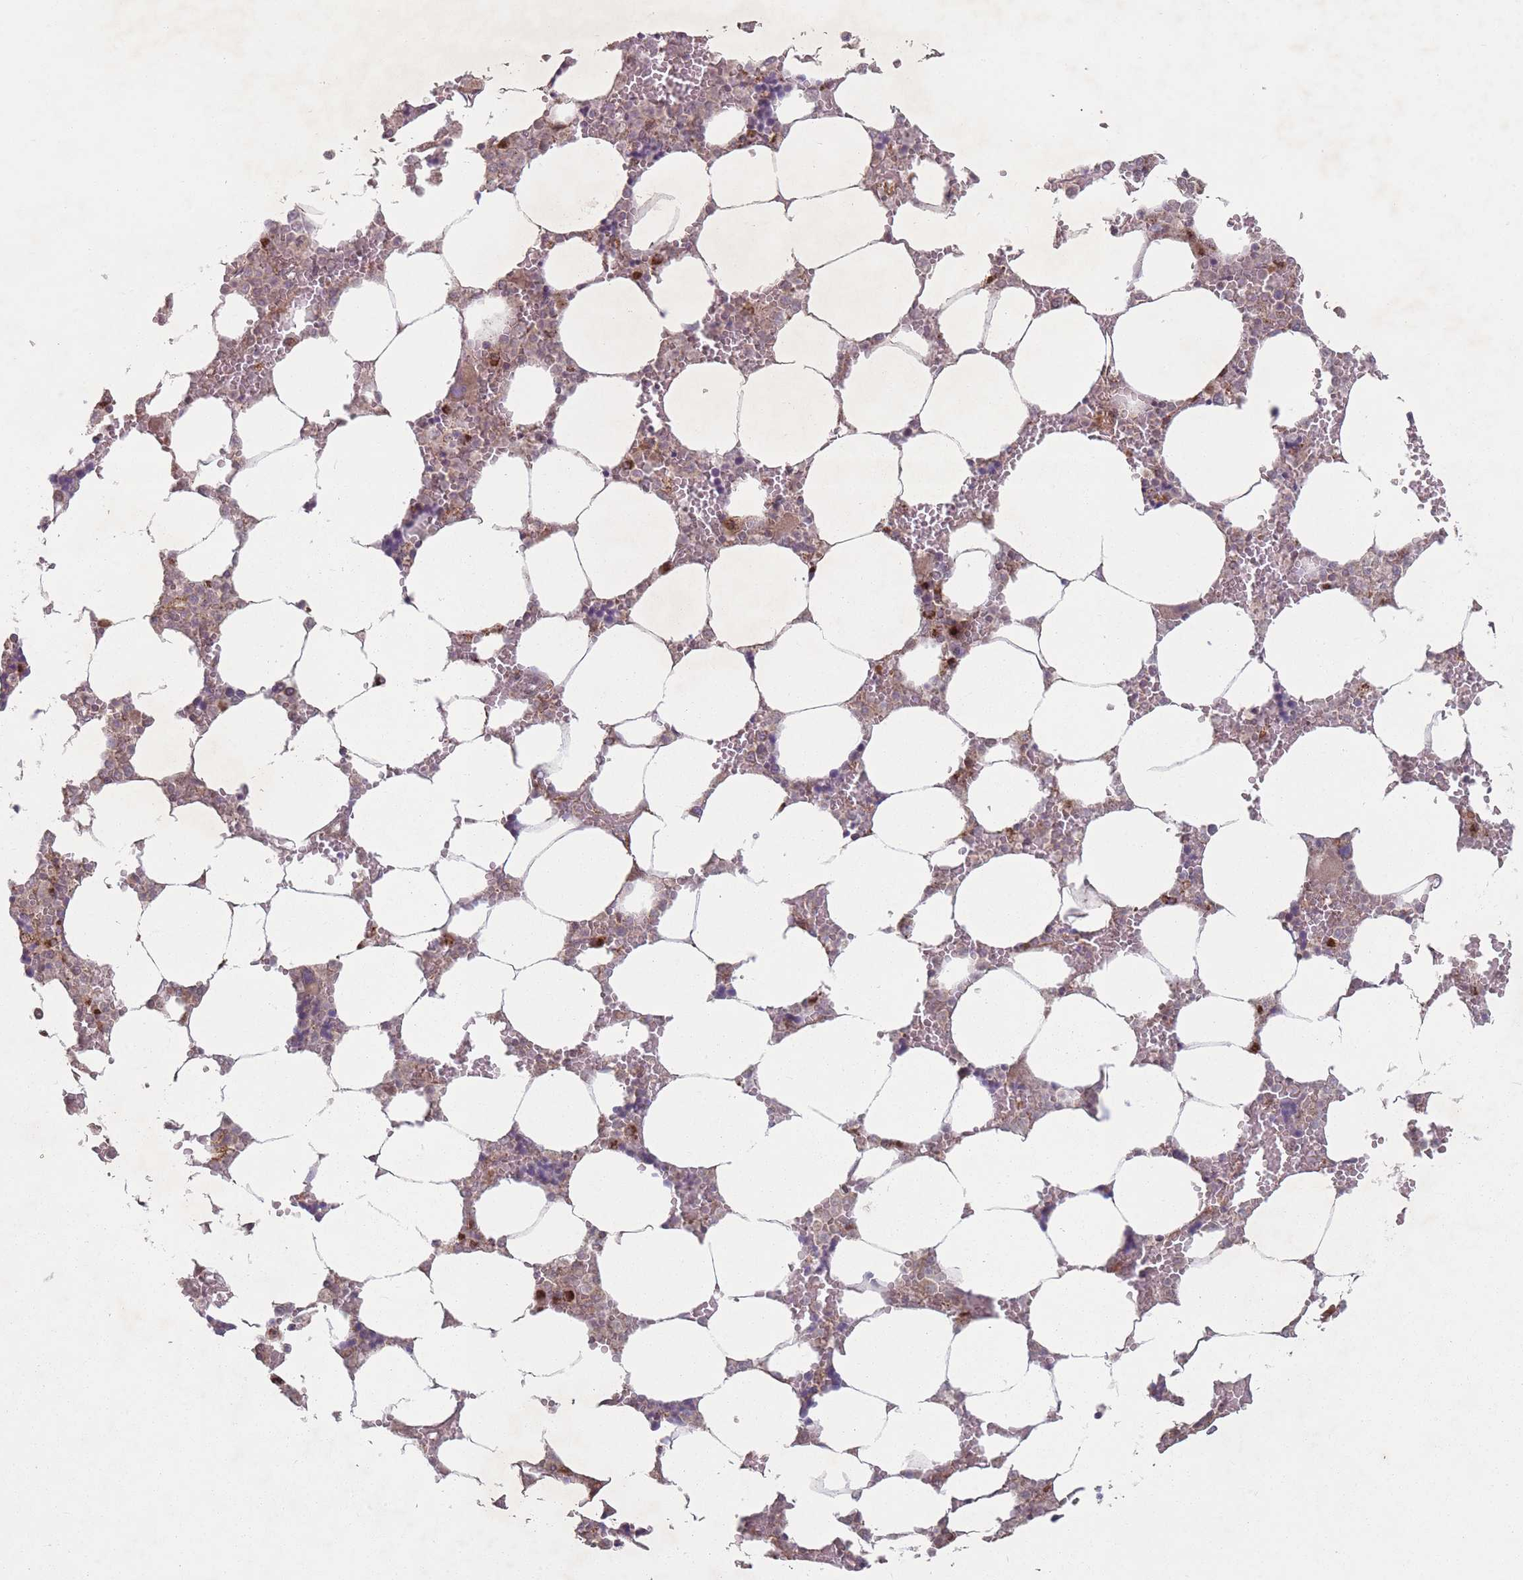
{"staining": {"intensity": "moderate", "quantity": "25%-75%", "location": "cytoplasmic/membranous"}, "tissue": "bone marrow", "cell_type": "Hematopoietic cells", "image_type": "normal", "snomed": [{"axis": "morphology", "description": "Normal tissue, NOS"}, {"axis": "topography", "description": "Bone marrow"}], "caption": "Human bone marrow stained with a brown dye demonstrates moderate cytoplasmic/membranous positive expression in about 25%-75% of hematopoietic cells.", "gene": "OR10Q1", "patient": {"sex": "male", "age": 64}}